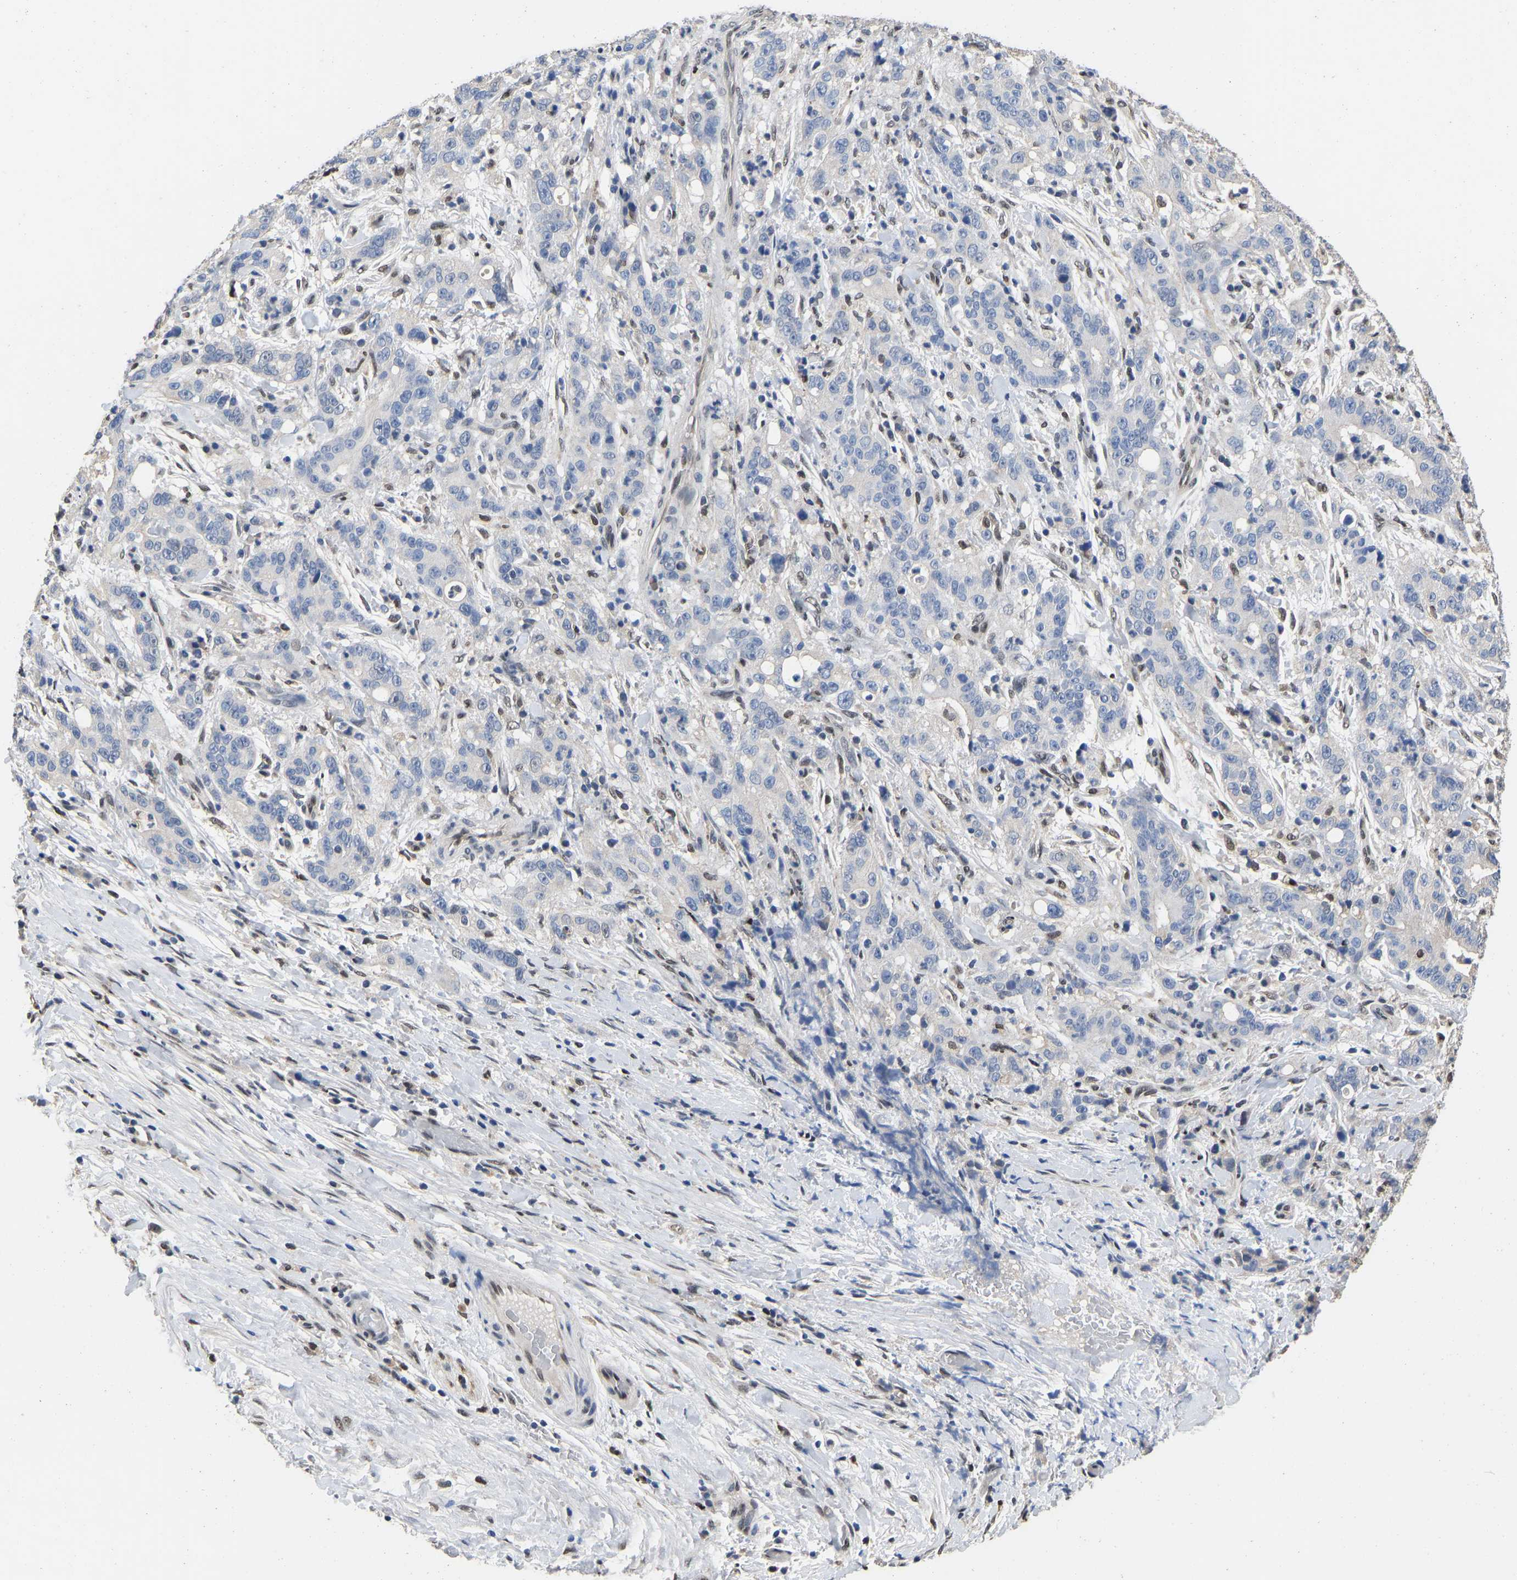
{"staining": {"intensity": "negative", "quantity": "none", "location": "none"}, "tissue": "liver cancer", "cell_type": "Tumor cells", "image_type": "cancer", "snomed": [{"axis": "morphology", "description": "Cholangiocarcinoma"}, {"axis": "topography", "description": "Liver"}], "caption": "This photomicrograph is of liver cancer (cholangiocarcinoma) stained with IHC to label a protein in brown with the nuclei are counter-stained blue. There is no staining in tumor cells.", "gene": "QKI", "patient": {"sex": "female", "age": 38}}